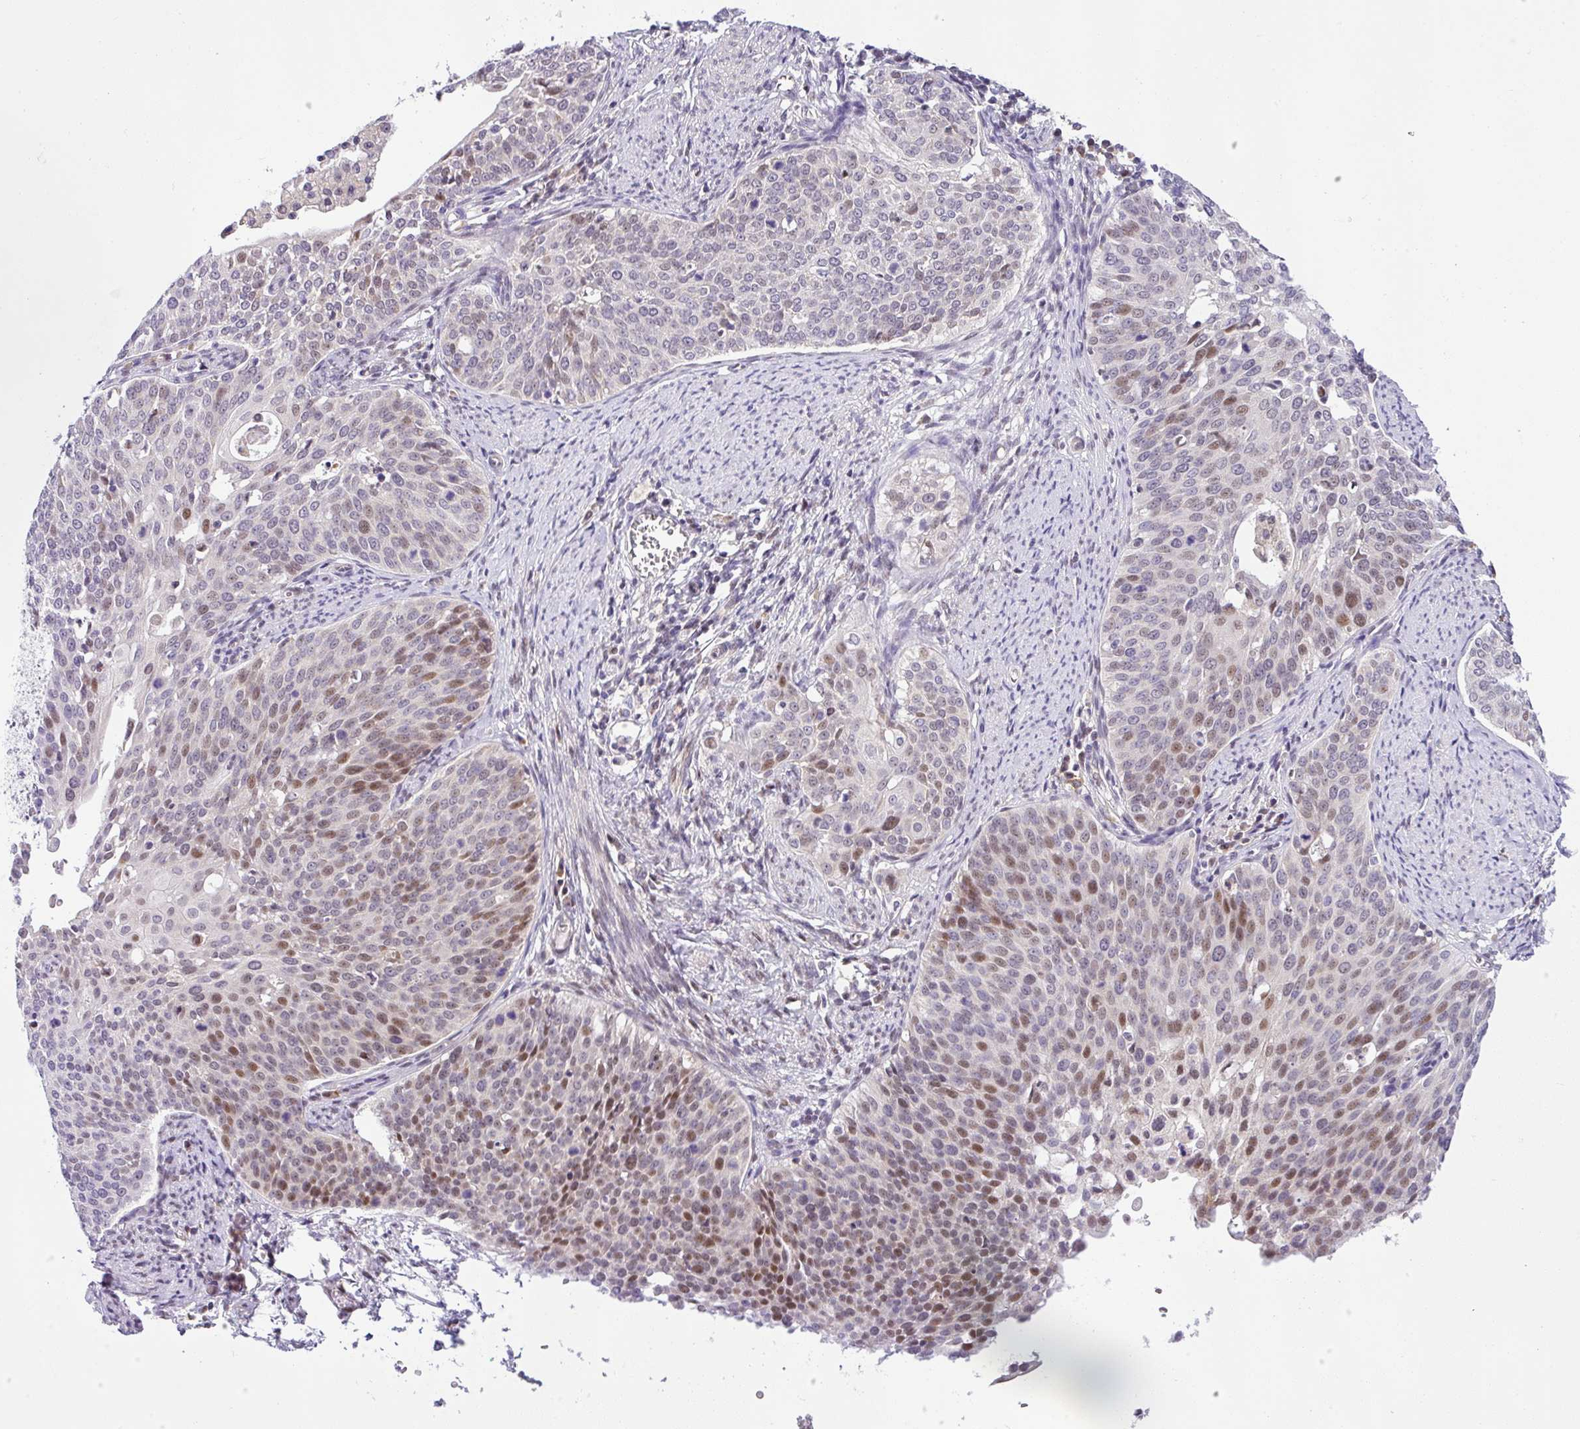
{"staining": {"intensity": "moderate", "quantity": "25%-75%", "location": "nuclear"}, "tissue": "cervical cancer", "cell_type": "Tumor cells", "image_type": "cancer", "snomed": [{"axis": "morphology", "description": "Squamous cell carcinoma, NOS"}, {"axis": "topography", "description": "Cervix"}], "caption": "IHC staining of cervical cancer, which exhibits medium levels of moderate nuclear staining in about 25%-75% of tumor cells indicating moderate nuclear protein staining. The staining was performed using DAB (3,3'-diaminobenzidine) (brown) for protein detection and nuclei were counterstained in hematoxylin (blue).", "gene": "NDUFB2", "patient": {"sex": "female", "age": 44}}